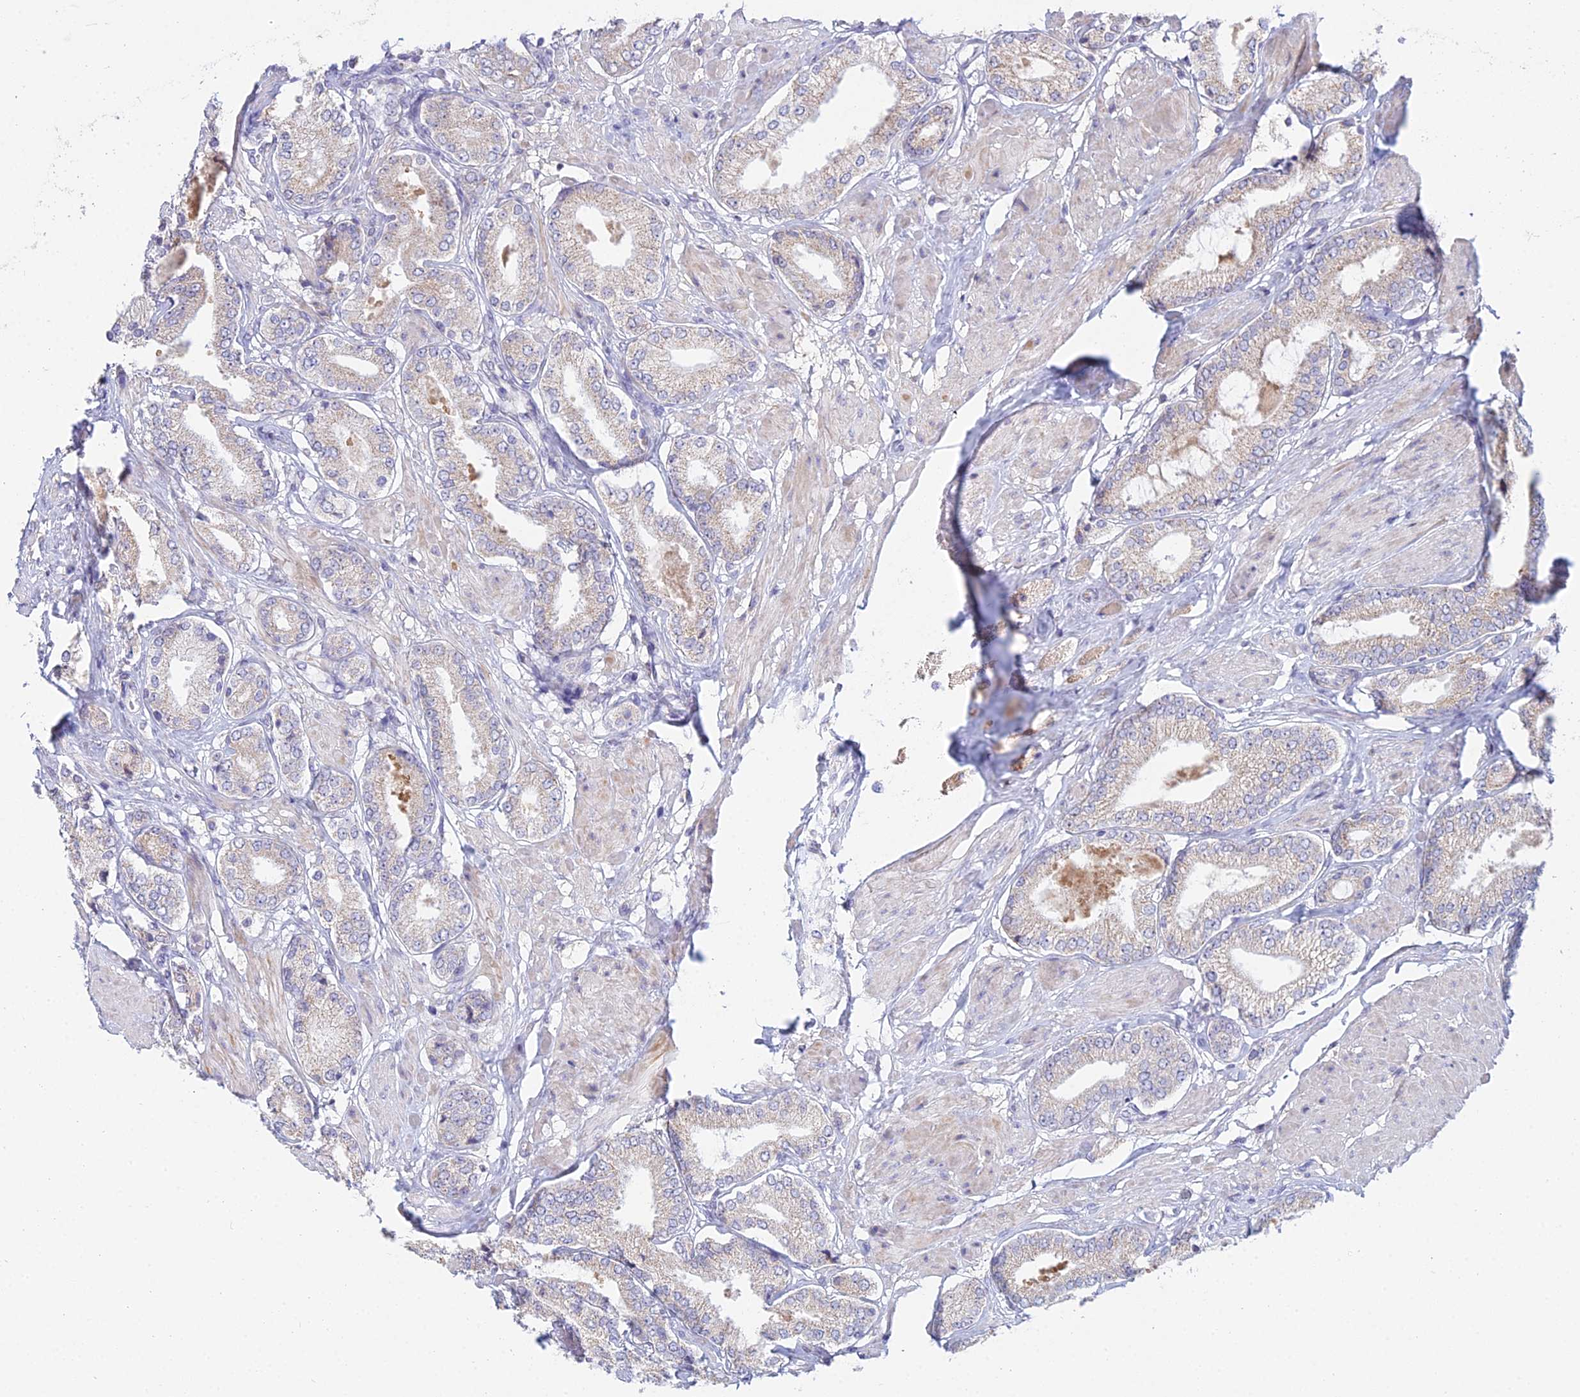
{"staining": {"intensity": "weak", "quantity": "<25%", "location": "cytoplasmic/membranous"}, "tissue": "prostate cancer", "cell_type": "Tumor cells", "image_type": "cancer", "snomed": [{"axis": "morphology", "description": "Adenocarcinoma, High grade"}, {"axis": "topography", "description": "Prostate and seminal vesicle, NOS"}], "caption": "Immunohistochemical staining of prostate cancer shows no significant positivity in tumor cells.", "gene": "CFAP206", "patient": {"sex": "male", "age": 64}}